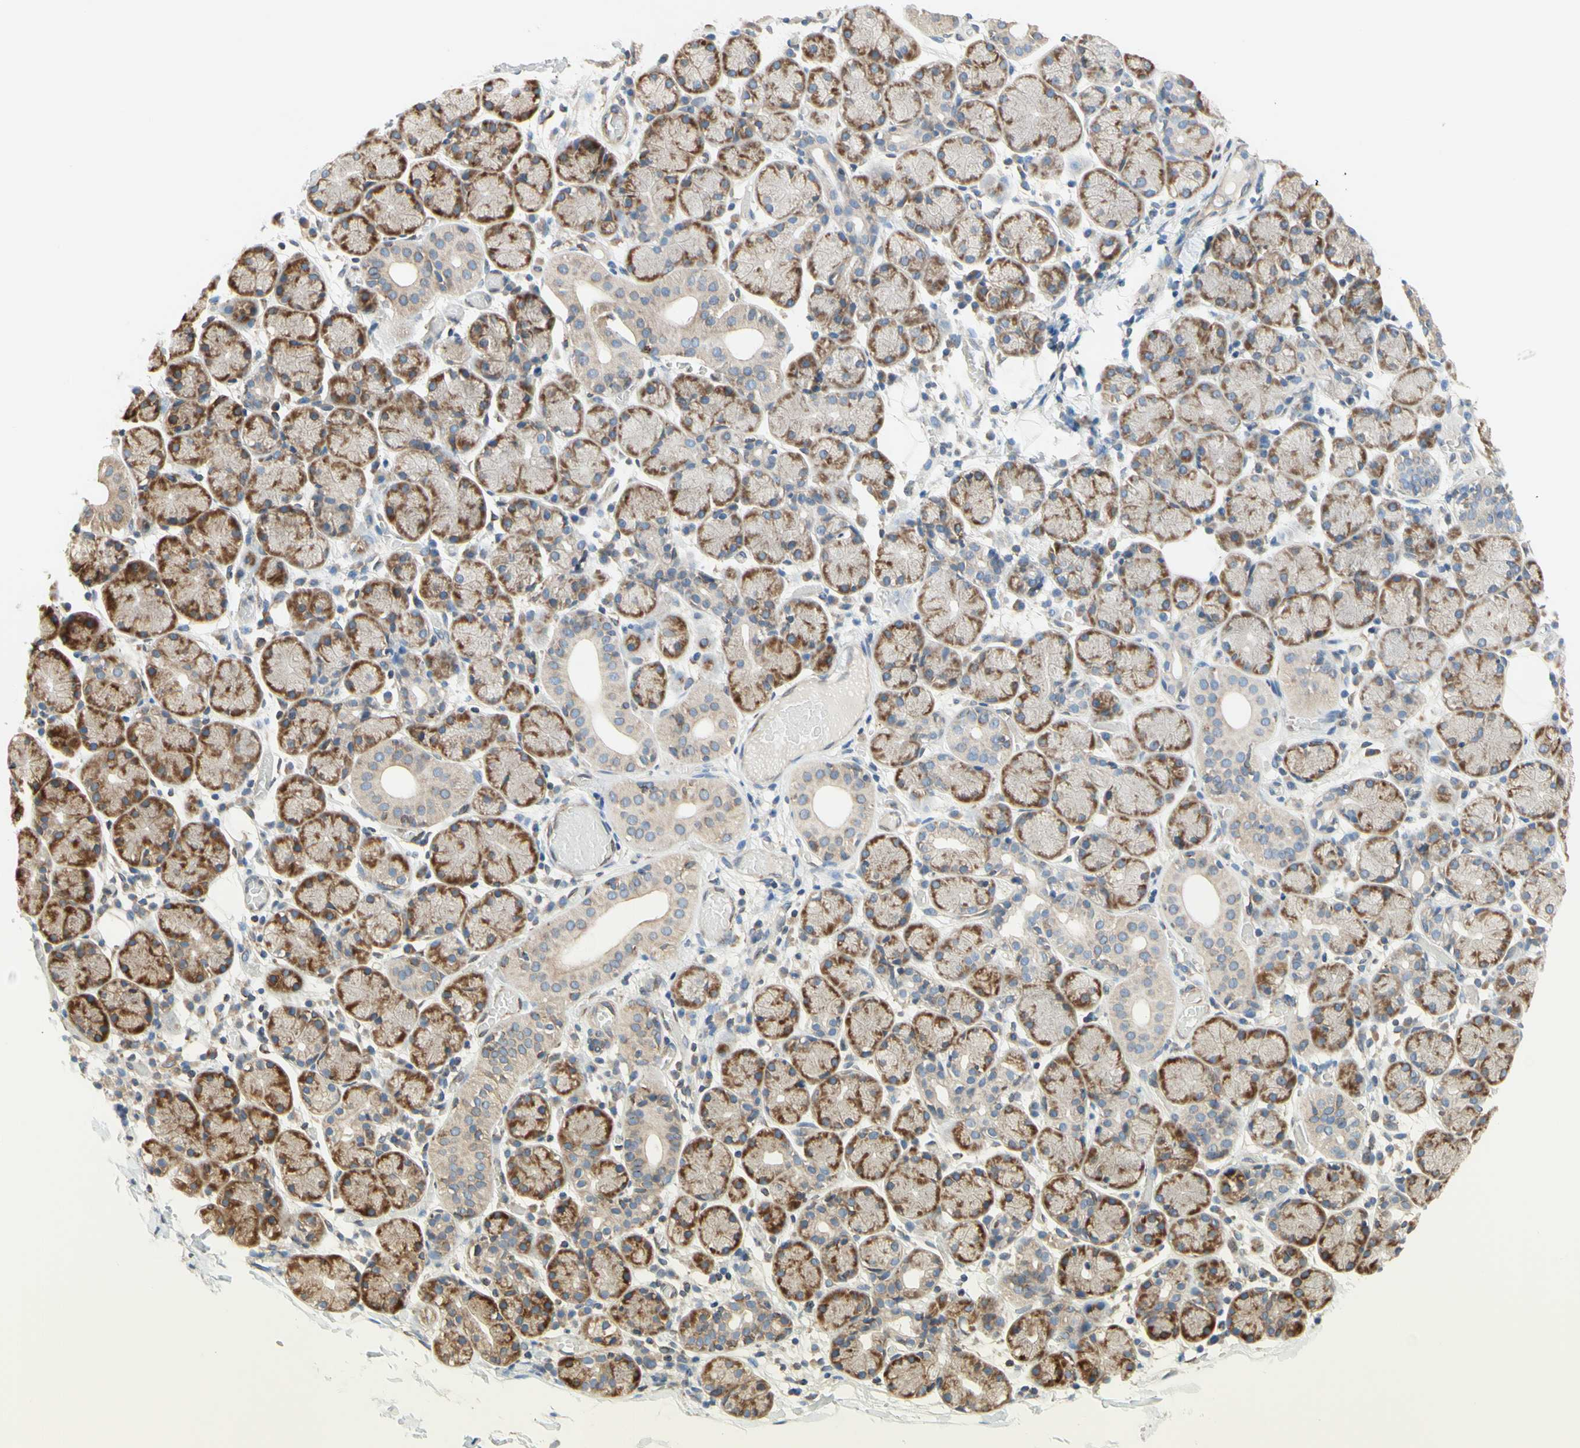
{"staining": {"intensity": "moderate", "quantity": ">75%", "location": "cytoplasmic/membranous"}, "tissue": "salivary gland", "cell_type": "Glandular cells", "image_type": "normal", "snomed": [{"axis": "morphology", "description": "Normal tissue, NOS"}, {"axis": "topography", "description": "Salivary gland"}], "caption": "Immunohistochemistry (IHC) staining of benign salivary gland, which demonstrates medium levels of moderate cytoplasmic/membranous staining in approximately >75% of glandular cells indicating moderate cytoplasmic/membranous protein staining. The staining was performed using DAB (3,3'-diaminobenzidine) (brown) for protein detection and nuclei were counterstained in hematoxylin (blue).", "gene": "TRAF2", "patient": {"sex": "female", "age": 24}}